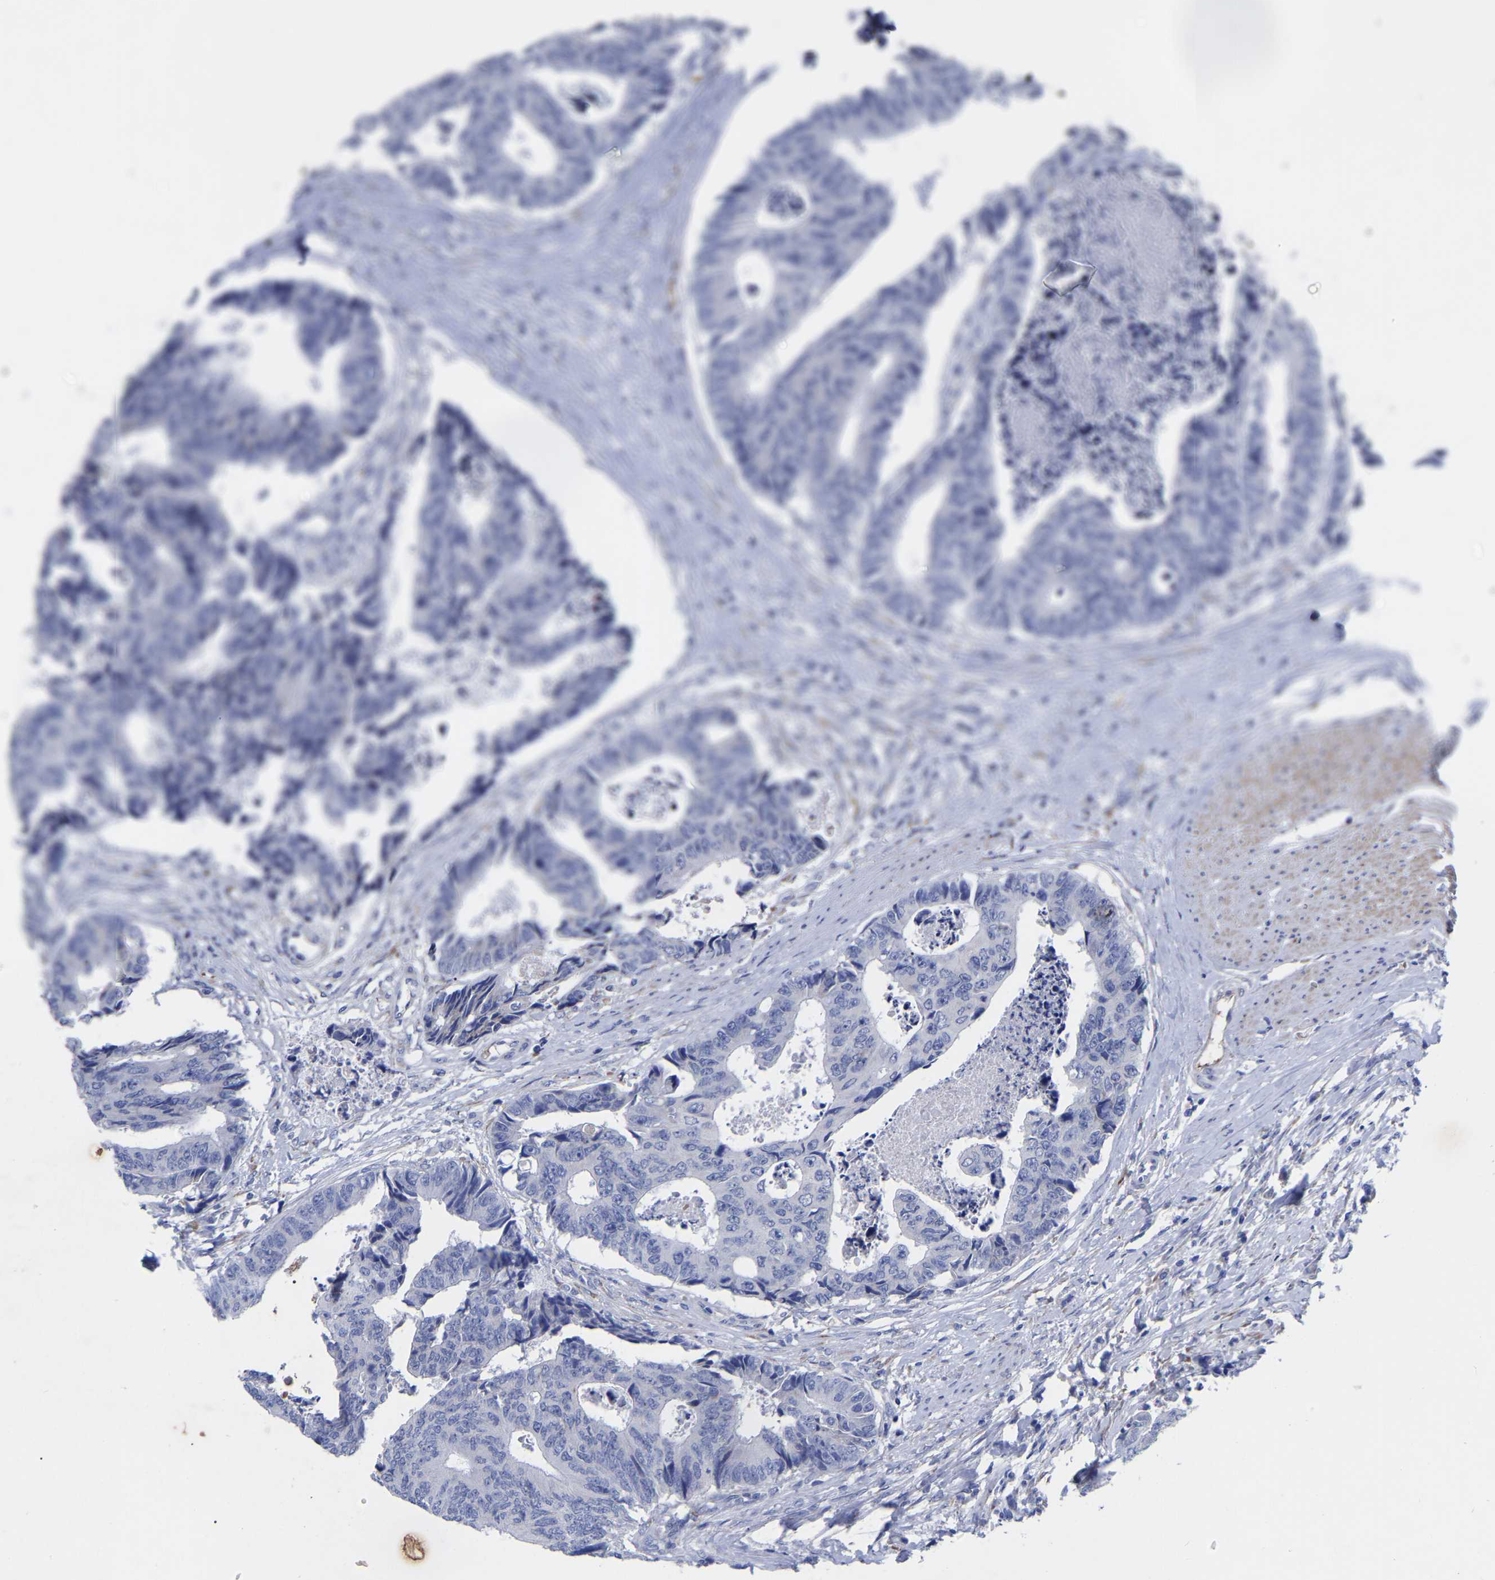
{"staining": {"intensity": "negative", "quantity": "none", "location": "none"}, "tissue": "colorectal cancer", "cell_type": "Tumor cells", "image_type": "cancer", "snomed": [{"axis": "morphology", "description": "Adenocarcinoma, NOS"}, {"axis": "topography", "description": "Rectum"}], "caption": "The image displays no staining of tumor cells in adenocarcinoma (colorectal).", "gene": "GDF3", "patient": {"sex": "male", "age": 84}}